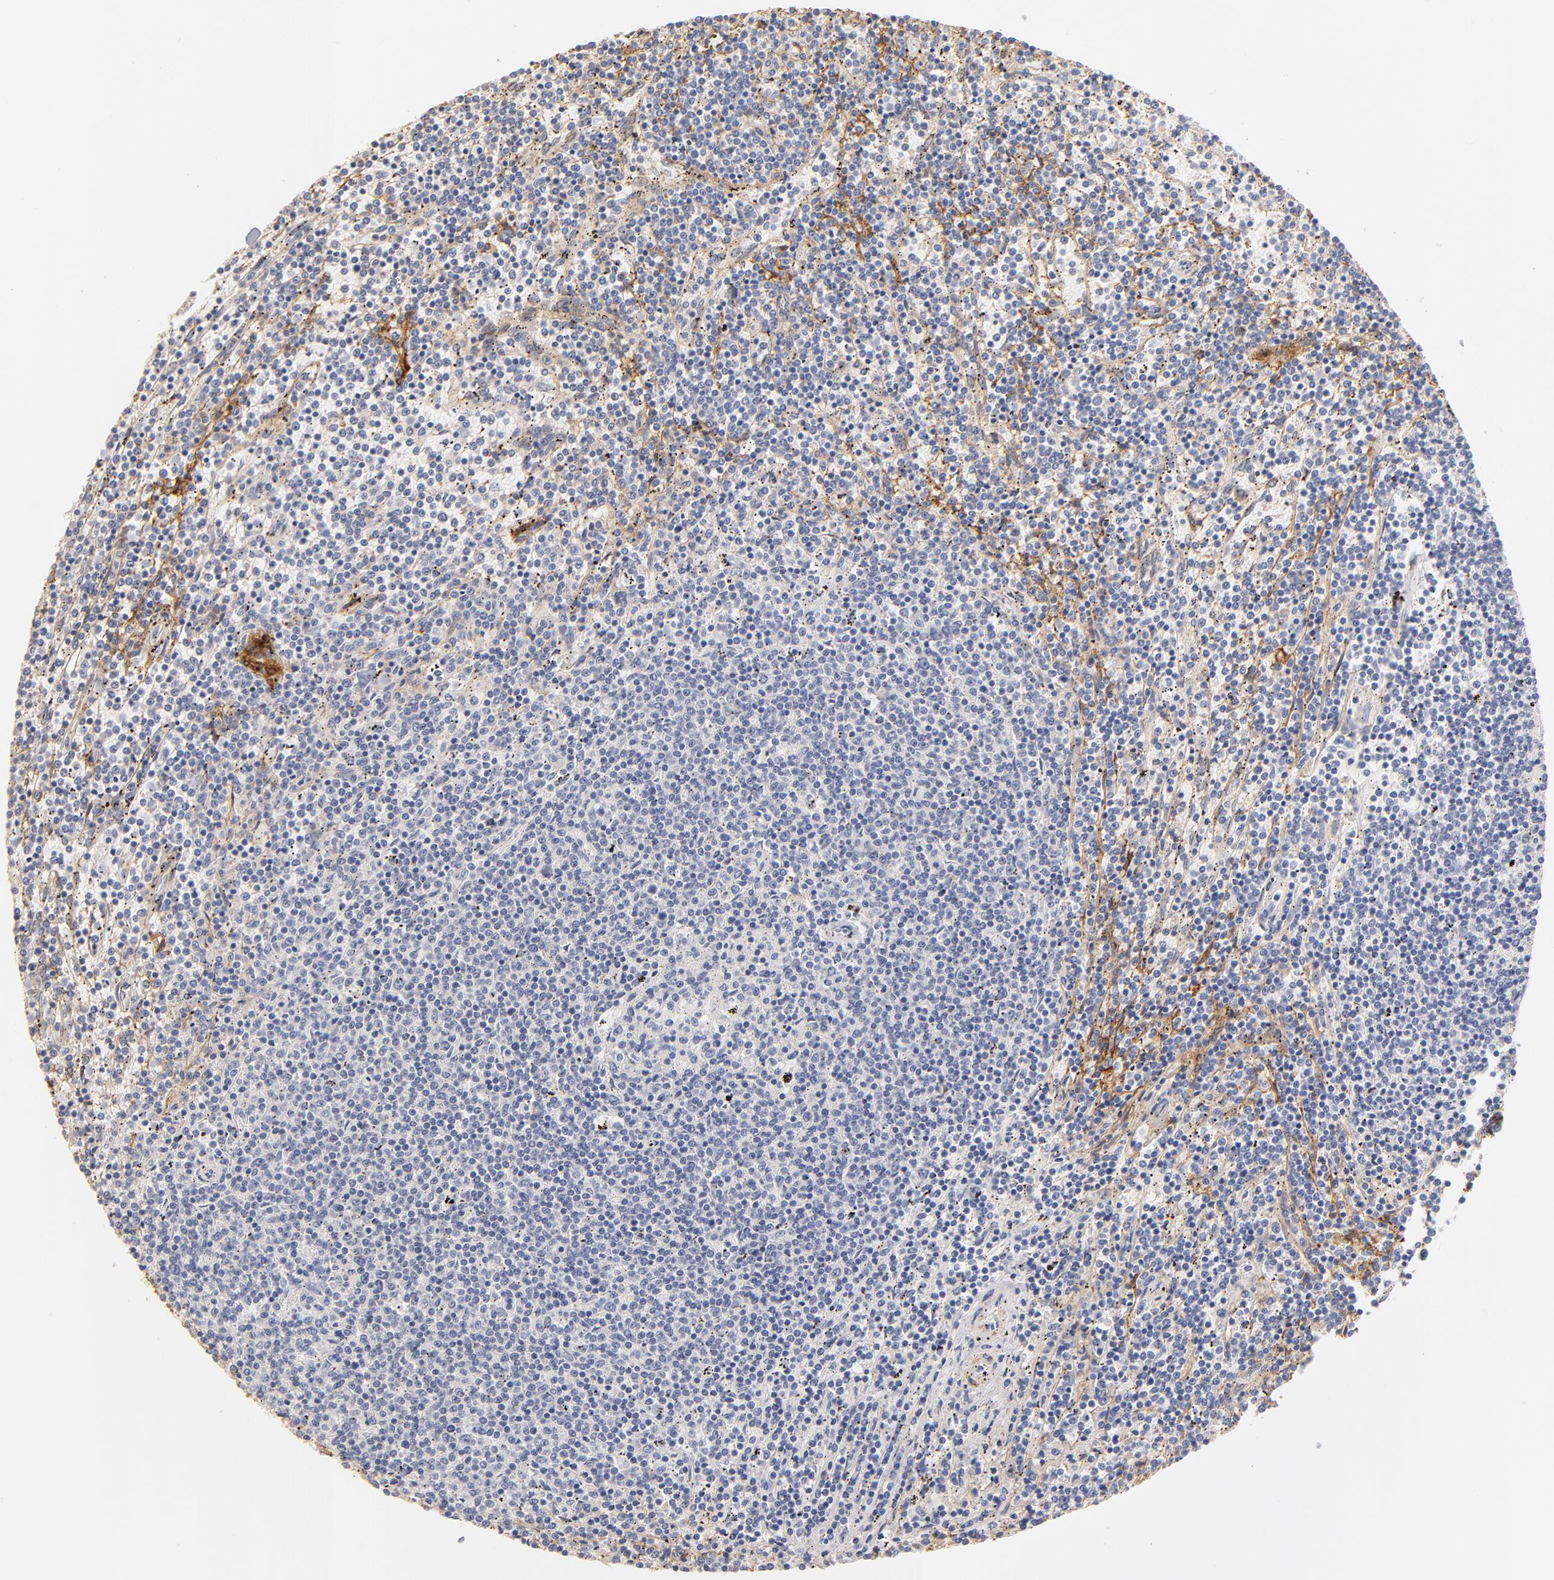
{"staining": {"intensity": "negative", "quantity": "none", "location": "none"}, "tissue": "lymphoma", "cell_type": "Tumor cells", "image_type": "cancer", "snomed": [{"axis": "morphology", "description": "Hodgkin's disease, NOS"}, {"axis": "topography", "description": "Lymph node"}], "caption": "Immunohistochemical staining of human lymphoma demonstrates no significant expression in tumor cells.", "gene": "ITGA8", "patient": {"sex": "male", "age": 46}}